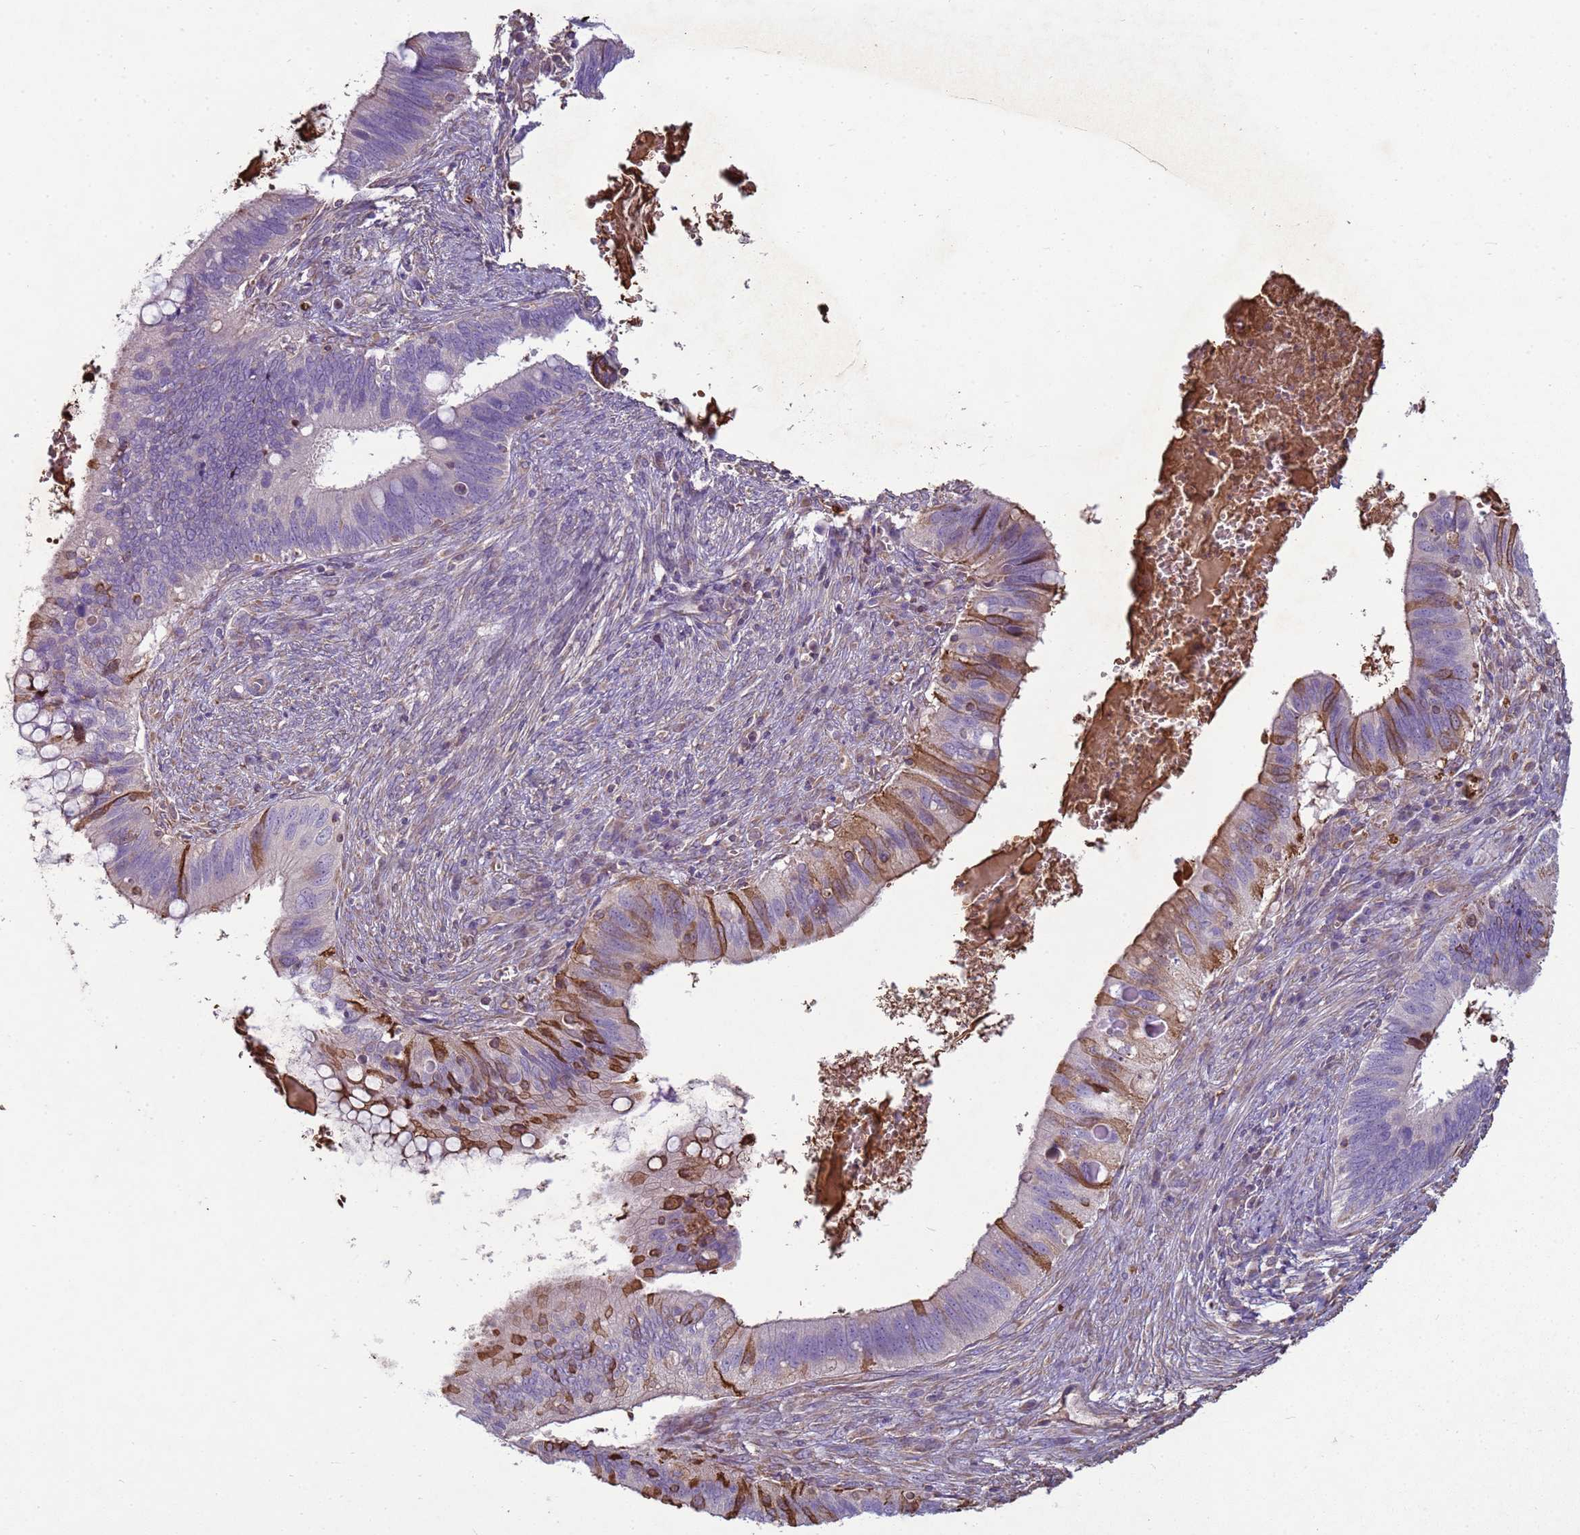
{"staining": {"intensity": "moderate", "quantity": "<25%", "location": "cytoplasmic/membranous"}, "tissue": "cervical cancer", "cell_type": "Tumor cells", "image_type": "cancer", "snomed": [{"axis": "morphology", "description": "Adenocarcinoma, NOS"}, {"axis": "topography", "description": "Cervix"}], "caption": "IHC photomicrograph of cervical cancer stained for a protein (brown), which exhibits low levels of moderate cytoplasmic/membranous expression in about <25% of tumor cells.", "gene": "SGIP1", "patient": {"sex": "female", "age": 42}}